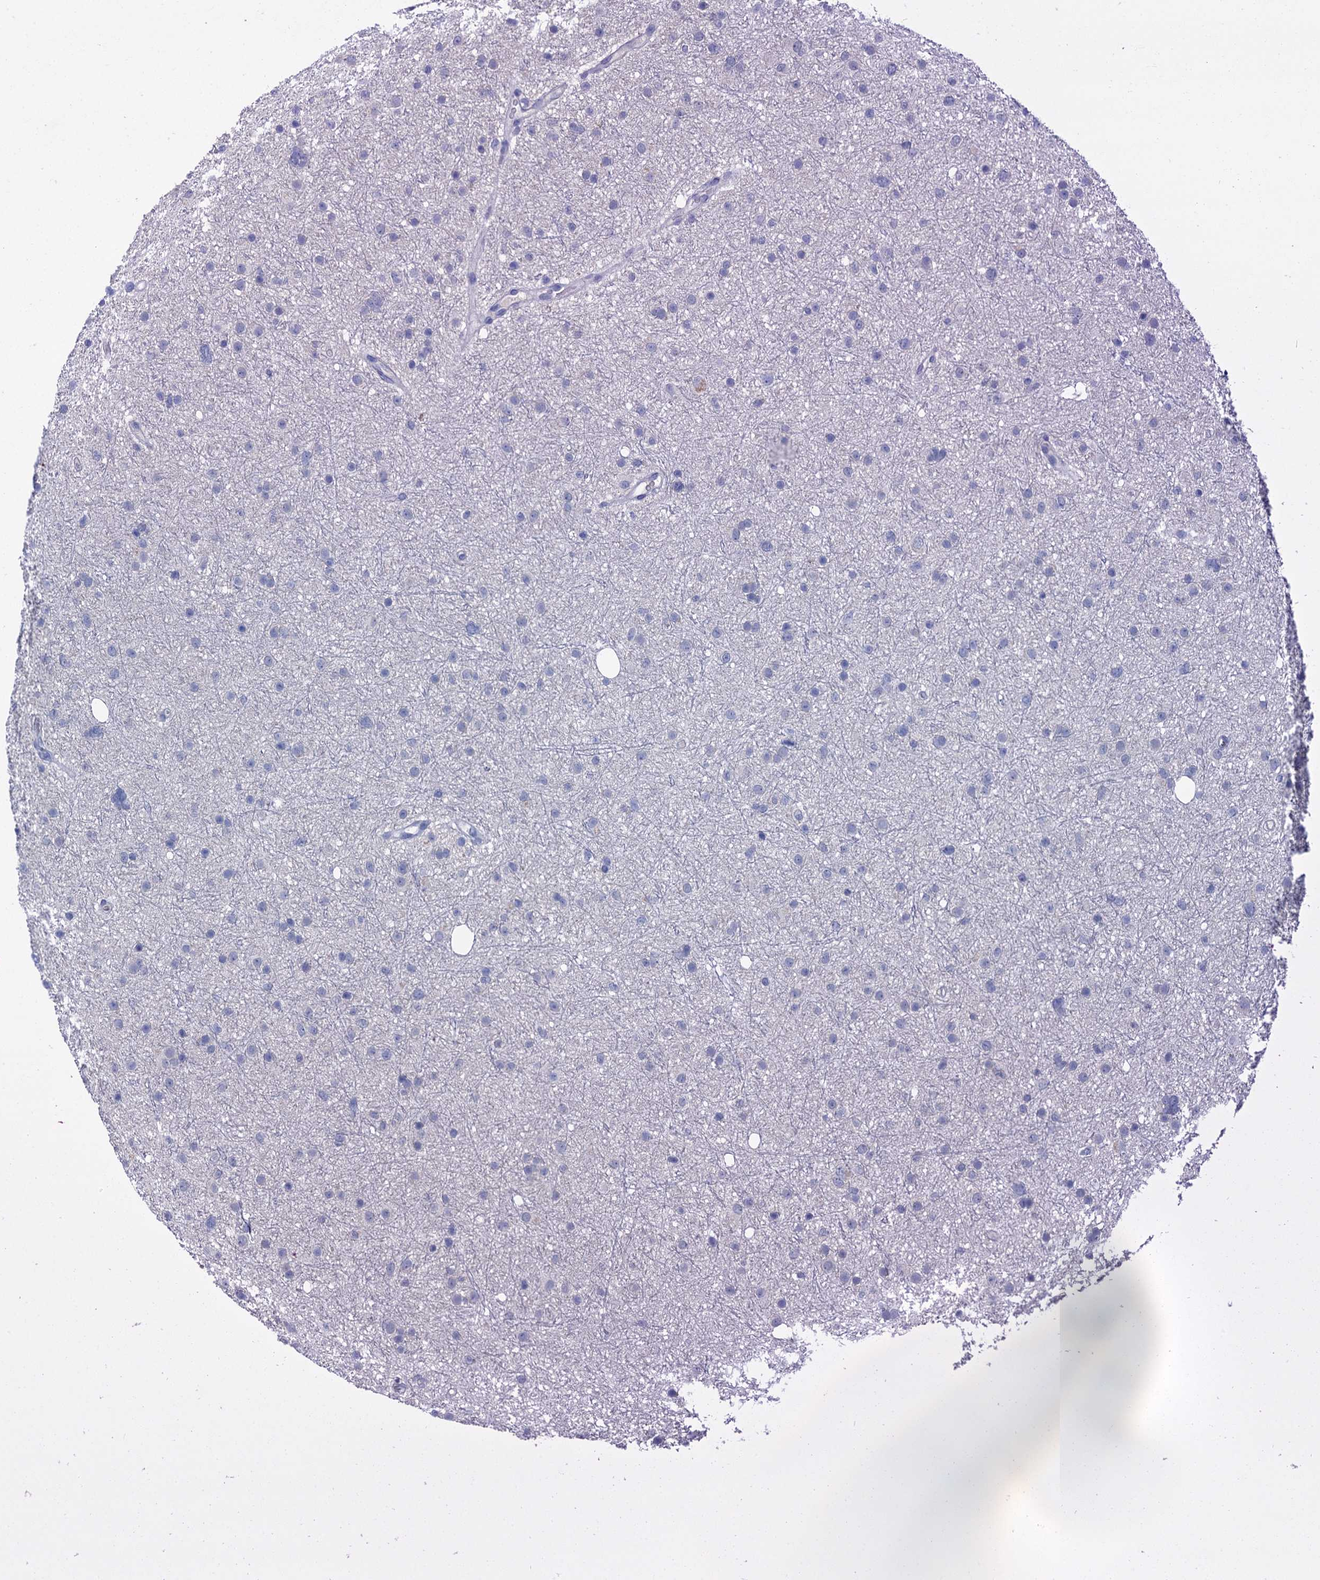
{"staining": {"intensity": "negative", "quantity": "none", "location": "none"}, "tissue": "glioma", "cell_type": "Tumor cells", "image_type": "cancer", "snomed": [{"axis": "morphology", "description": "Glioma, malignant, Low grade"}, {"axis": "topography", "description": "Cerebral cortex"}], "caption": "The photomicrograph demonstrates no significant staining in tumor cells of glioma. The staining is performed using DAB (3,3'-diaminobenzidine) brown chromogen with nuclei counter-stained in using hematoxylin.", "gene": "ANKRD42", "patient": {"sex": "female", "age": 39}}